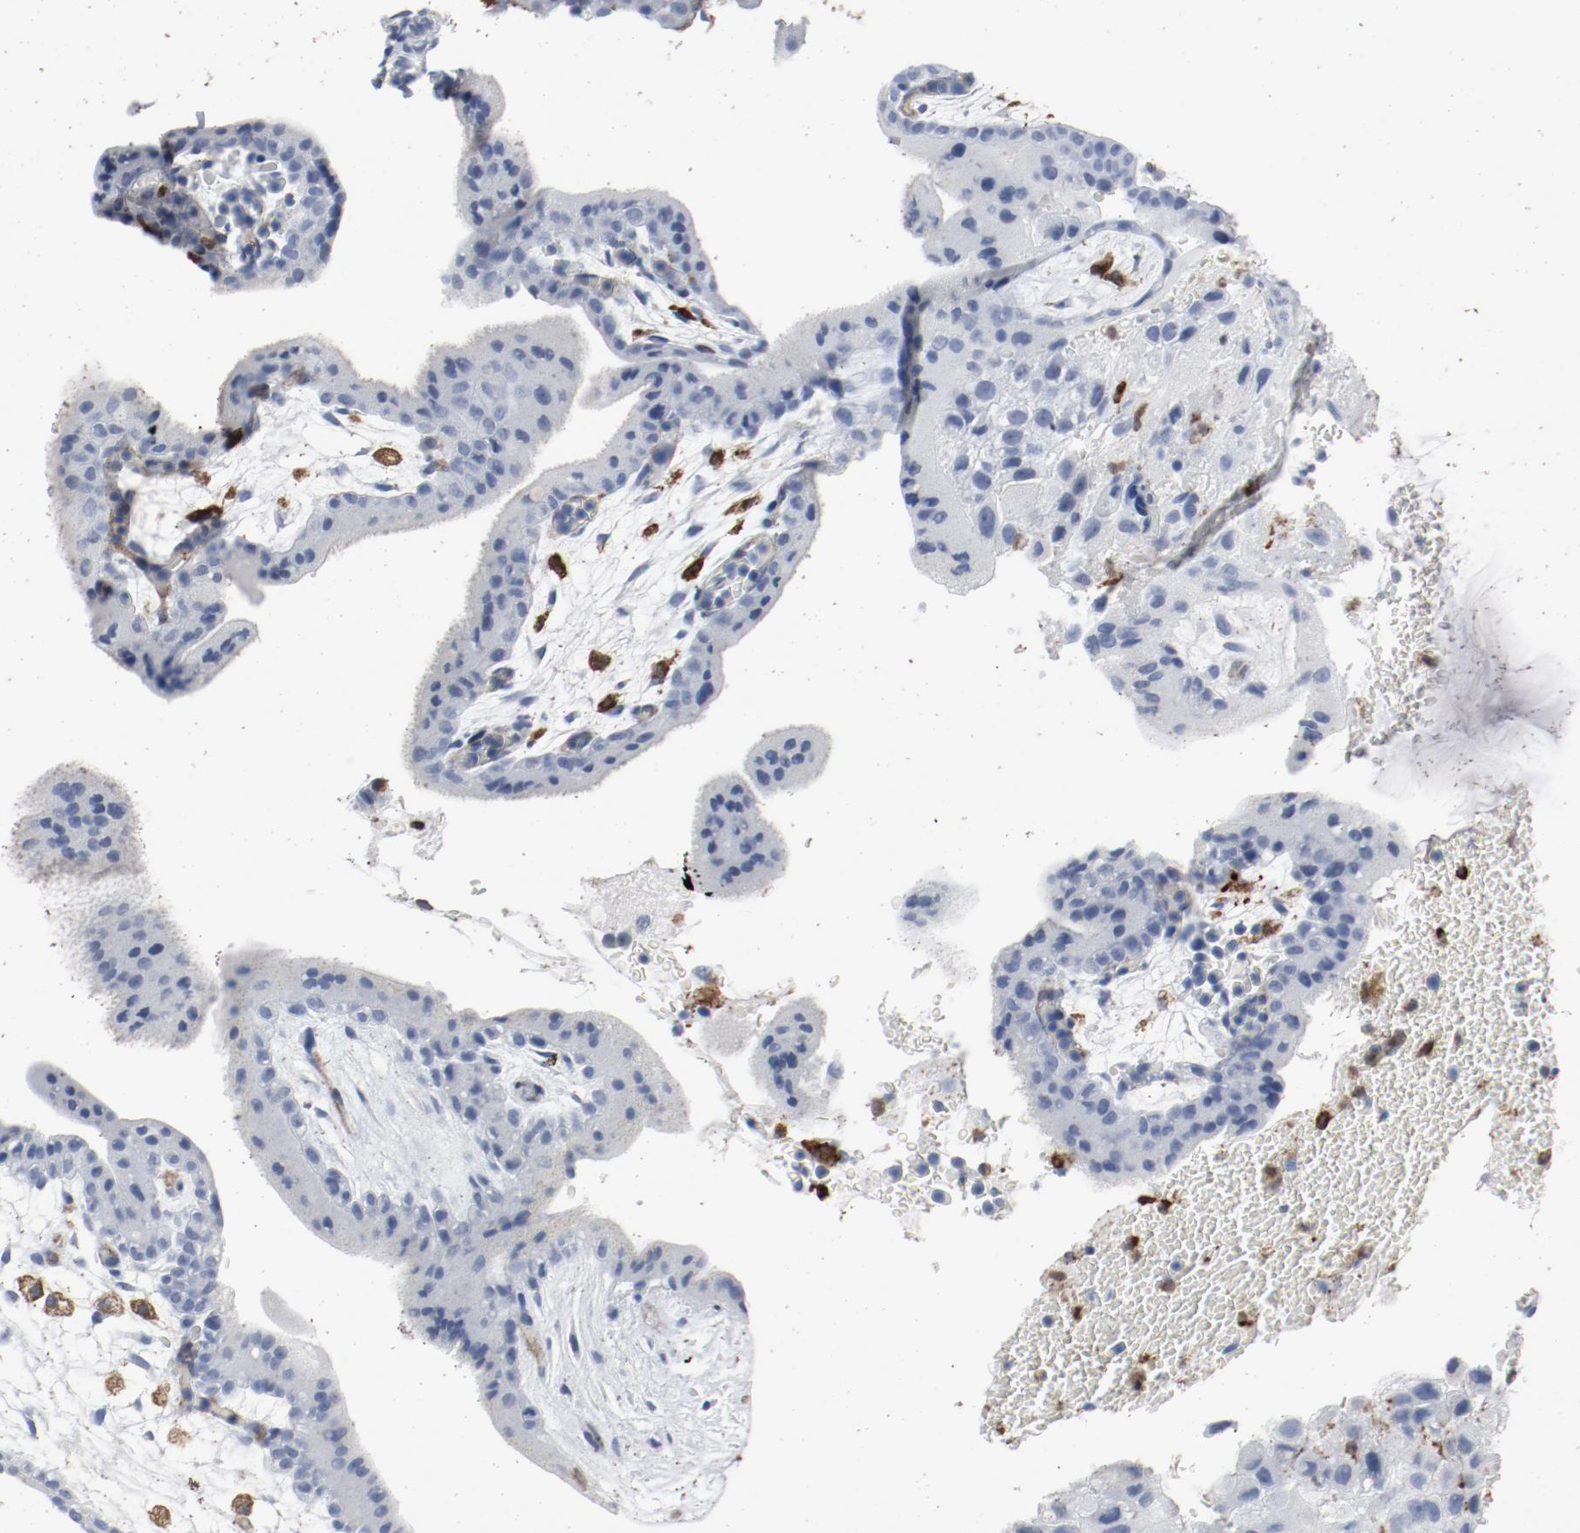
{"staining": {"intensity": "negative", "quantity": "none", "location": "none"}, "tissue": "placenta", "cell_type": "Decidual cells", "image_type": "normal", "snomed": [{"axis": "morphology", "description": "Normal tissue, NOS"}, {"axis": "topography", "description": "Placenta"}], "caption": "Immunohistochemistry (IHC) photomicrograph of normal placenta: placenta stained with DAB (3,3'-diaminobenzidine) demonstrates no significant protein expression in decidual cells.", "gene": "LCP2", "patient": {"sex": "female", "age": 35}}